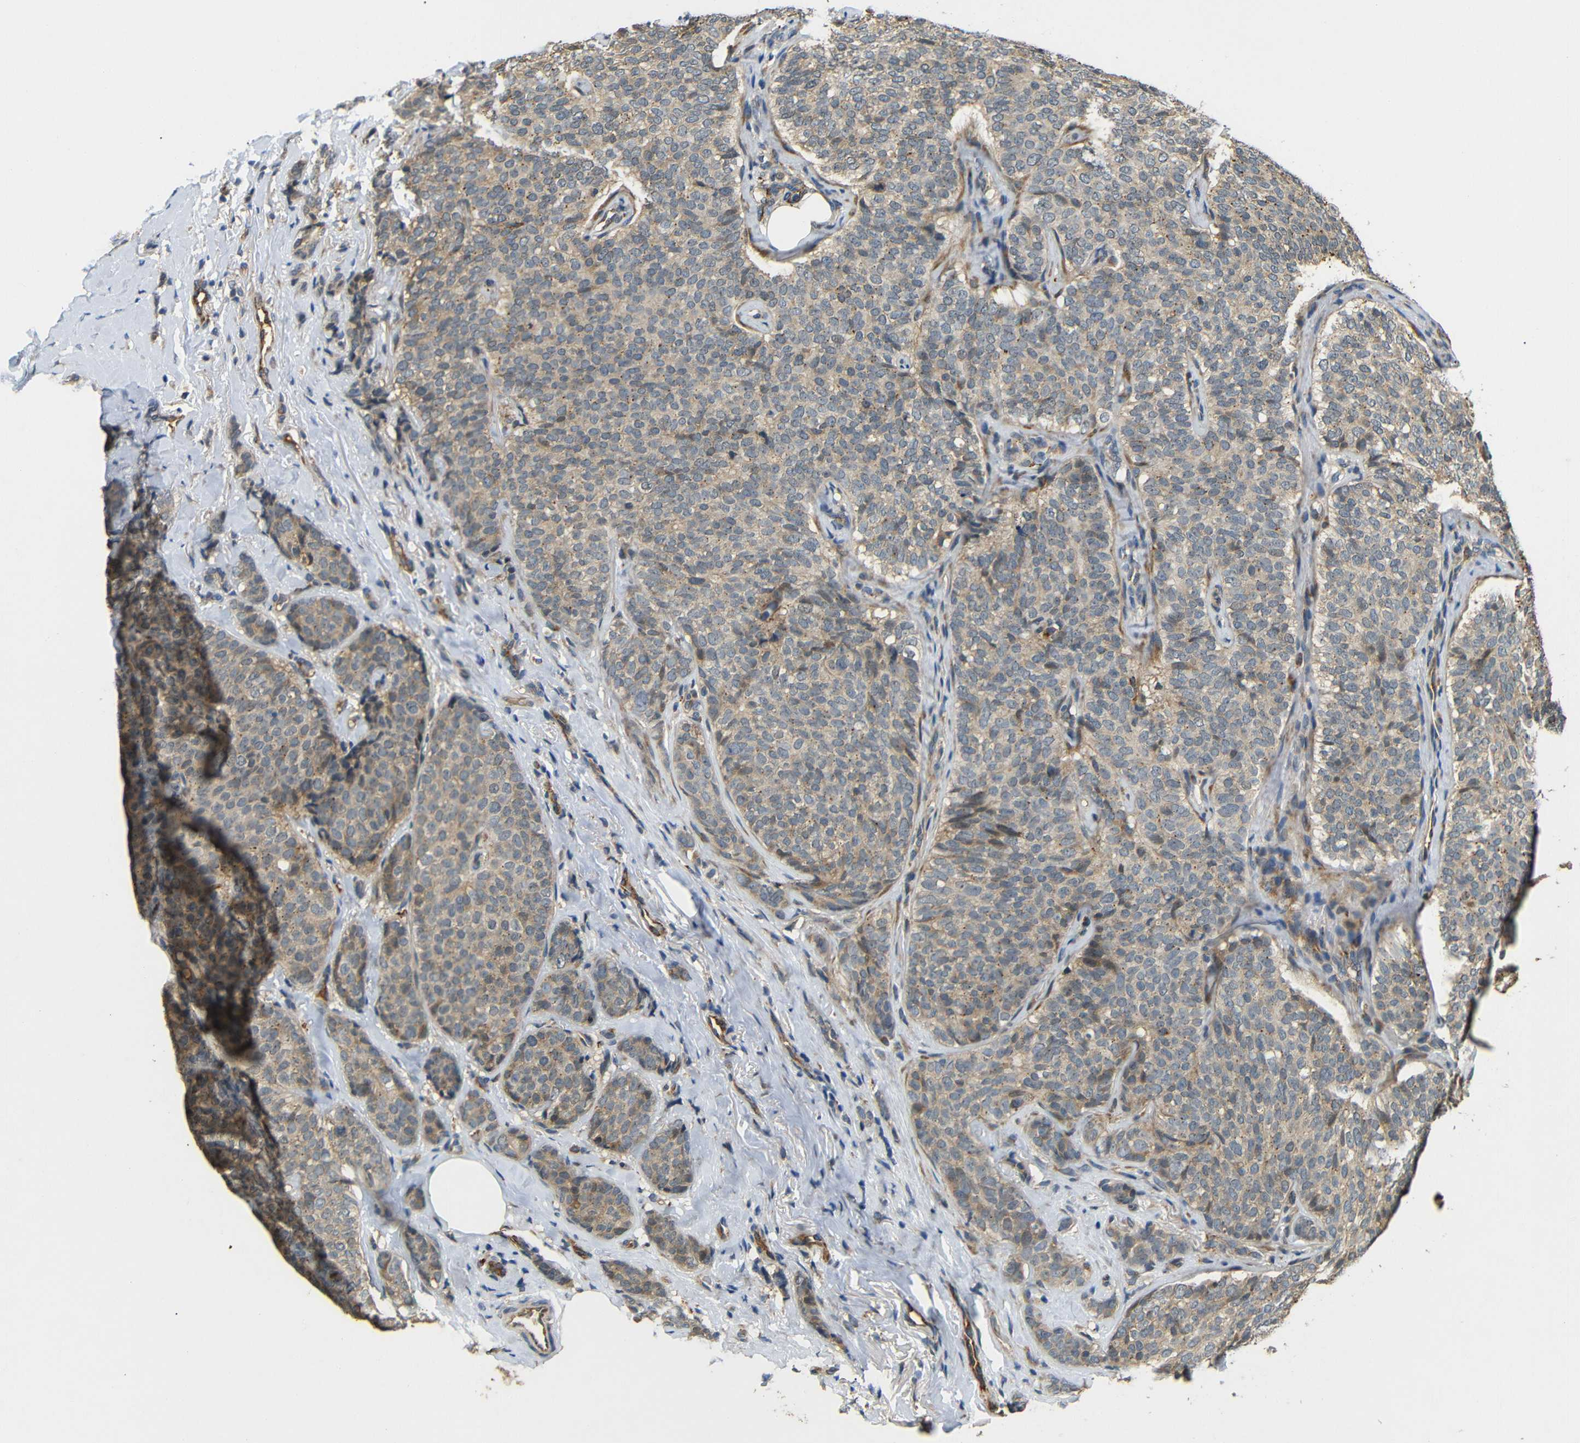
{"staining": {"intensity": "weak", "quantity": ">75%", "location": "cytoplasmic/membranous"}, "tissue": "breast cancer", "cell_type": "Tumor cells", "image_type": "cancer", "snomed": [{"axis": "morphology", "description": "Lobular carcinoma"}, {"axis": "topography", "description": "Skin"}, {"axis": "topography", "description": "Breast"}], "caption": "Protein staining exhibits weak cytoplasmic/membranous positivity in approximately >75% of tumor cells in breast lobular carcinoma.", "gene": "ATP7A", "patient": {"sex": "female", "age": 46}}